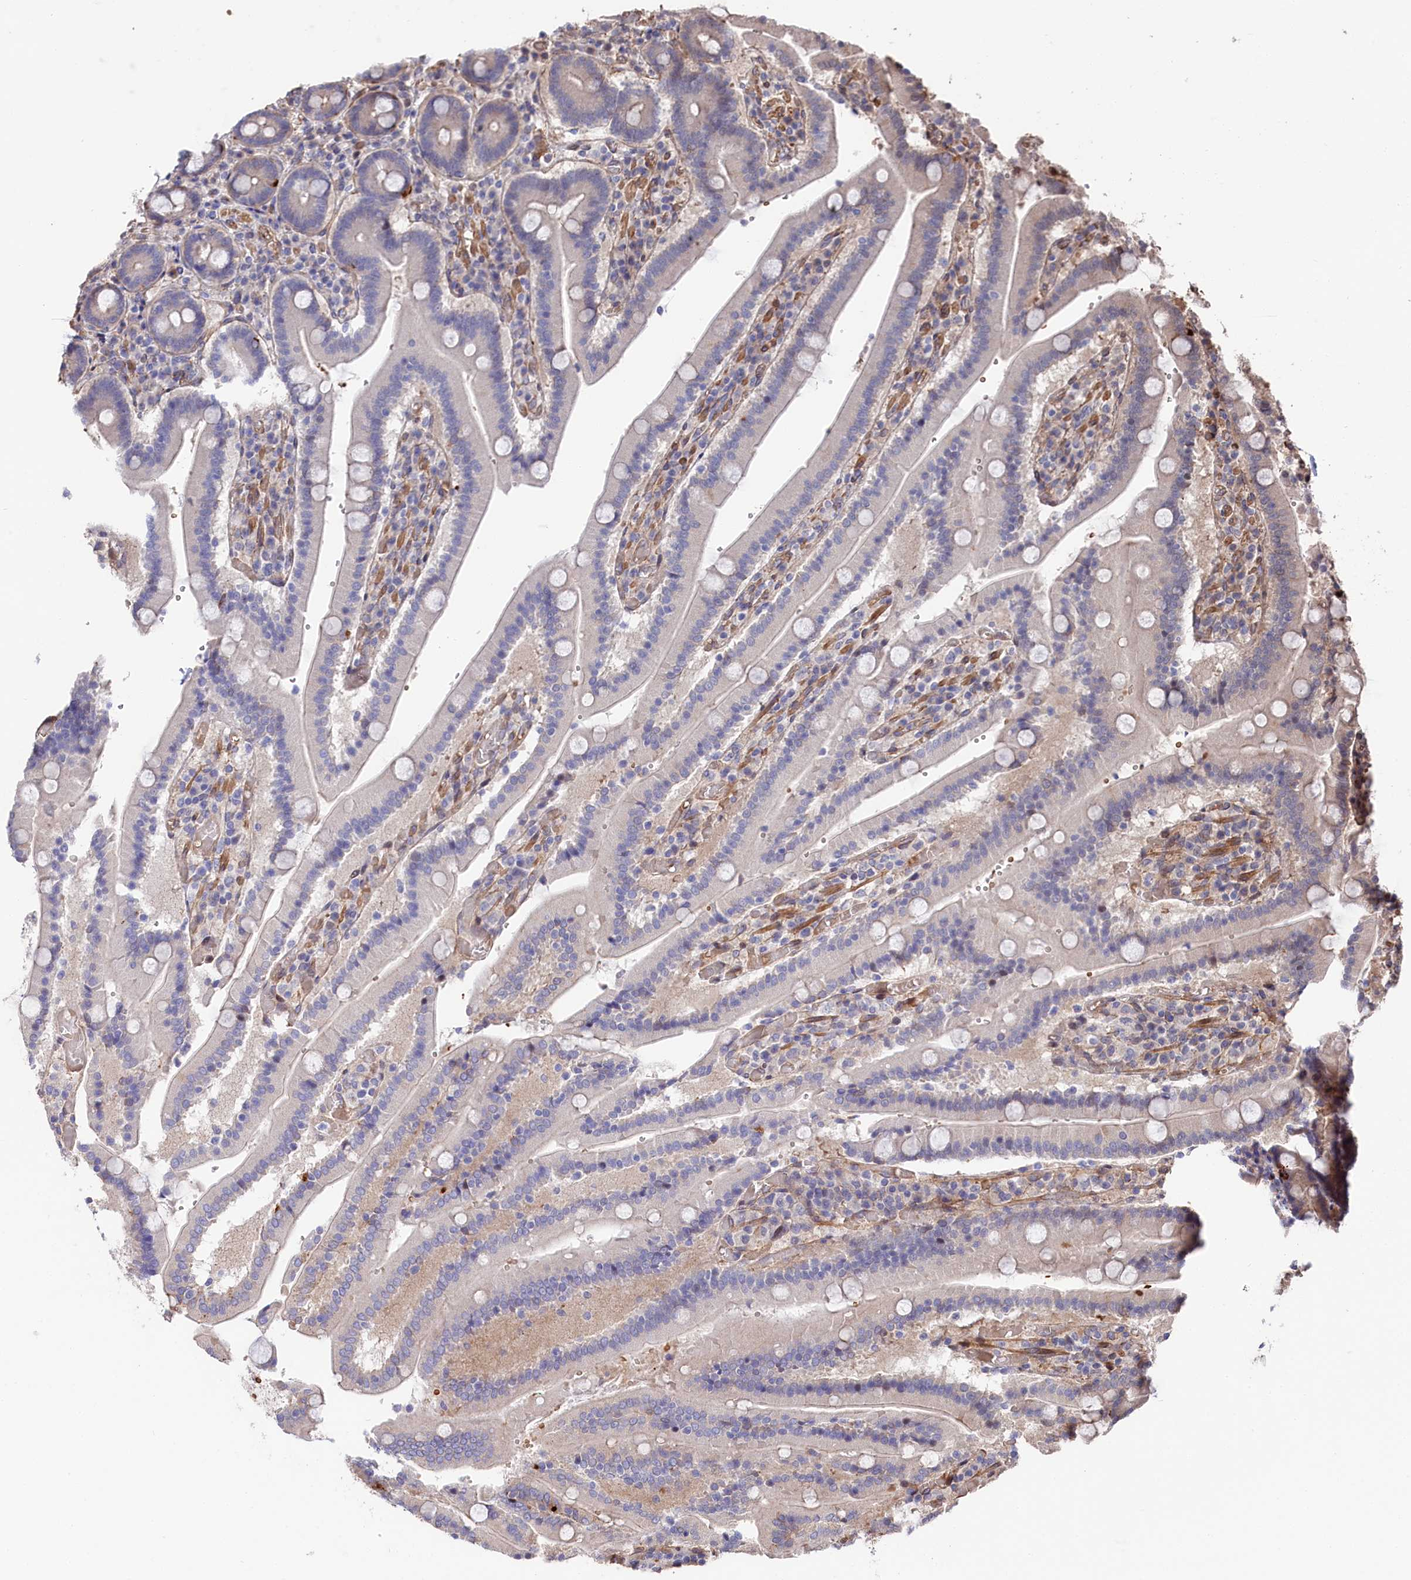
{"staining": {"intensity": "moderate", "quantity": "<25%", "location": "cytoplasmic/membranous"}, "tissue": "duodenum", "cell_type": "Glandular cells", "image_type": "normal", "snomed": [{"axis": "morphology", "description": "Normal tissue, NOS"}, {"axis": "topography", "description": "Duodenum"}], "caption": "Human duodenum stained with a brown dye displays moderate cytoplasmic/membranous positive positivity in approximately <25% of glandular cells.", "gene": "TNKS1BP1", "patient": {"sex": "female", "age": 62}}